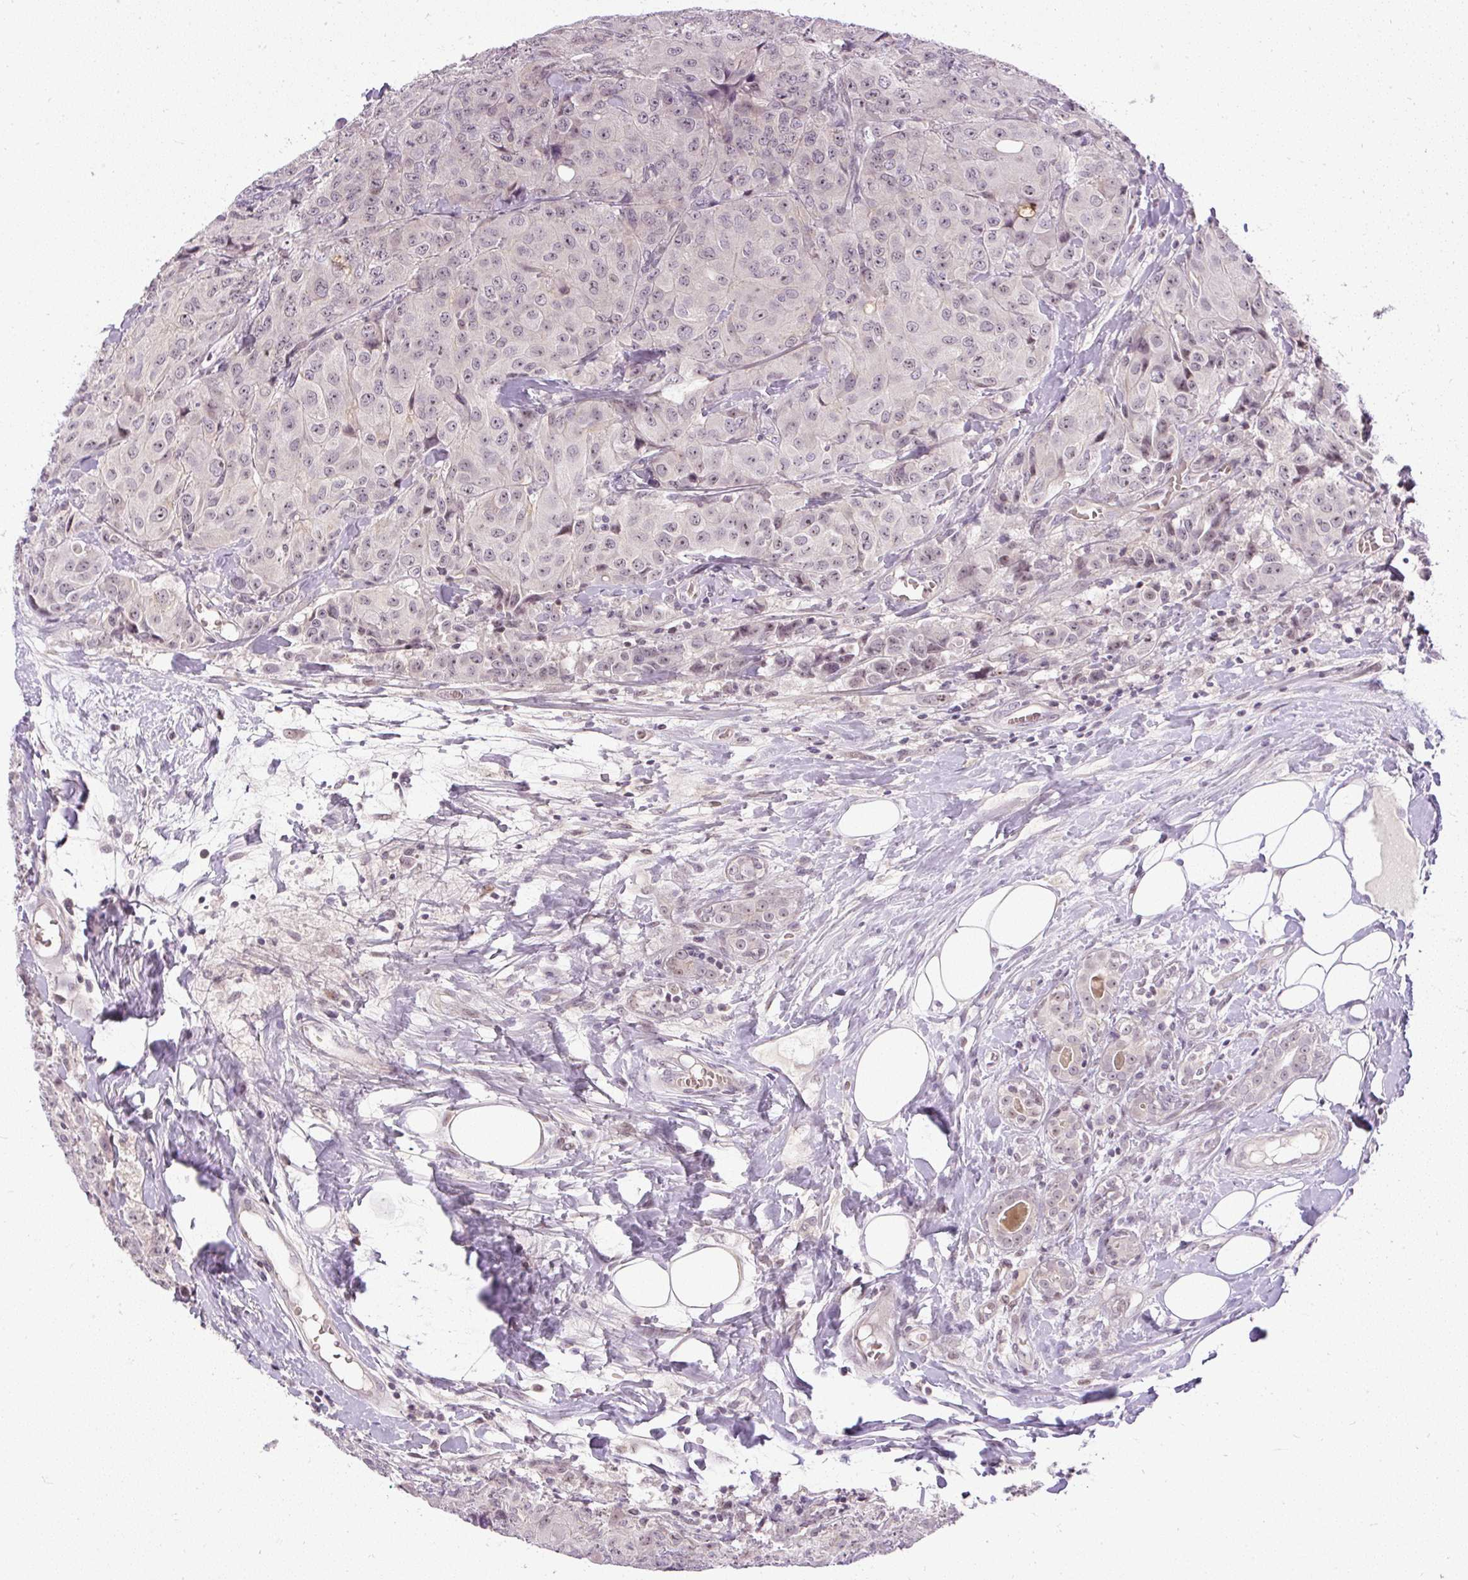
{"staining": {"intensity": "weak", "quantity": "<25%", "location": "nuclear"}, "tissue": "breast cancer", "cell_type": "Tumor cells", "image_type": "cancer", "snomed": [{"axis": "morphology", "description": "Duct carcinoma"}, {"axis": "topography", "description": "Breast"}], "caption": "This is an immunohistochemistry photomicrograph of human breast infiltrating ductal carcinoma. There is no staining in tumor cells.", "gene": "FAM117B", "patient": {"sex": "female", "age": 43}}